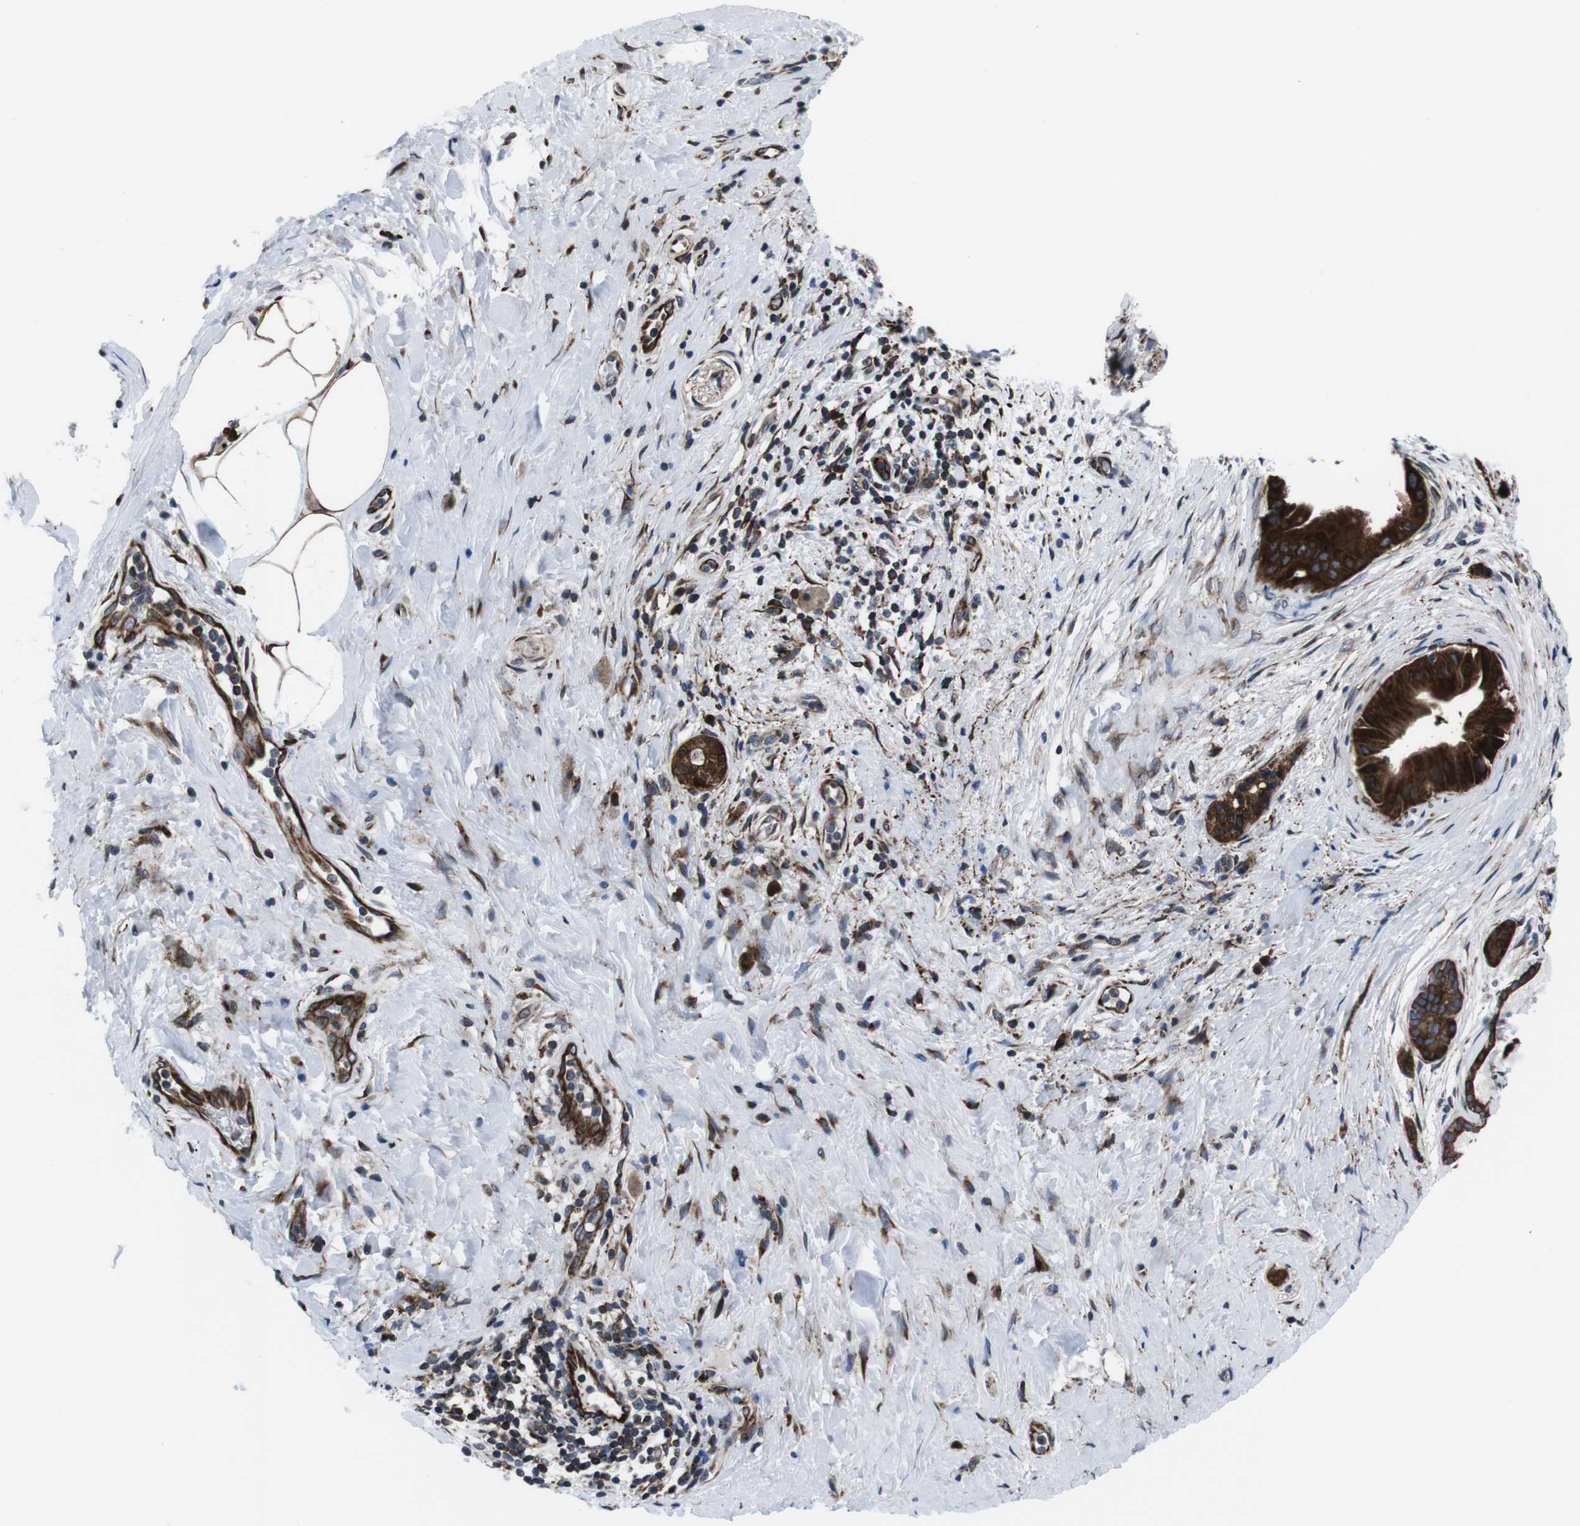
{"staining": {"intensity": "strong", "quantity": ">75%", "location": "cytoplasmic/membranous"}, "tissue": "pancreatic cancer", "cell_type": "Tumor cells", "image_type": "cancer", "snomed": [{"axis": "morphology", "description": "Adenocarcinoma, NOS"}, {"axis": "topography", "description": "Pancreas"}], "caption": "This micrograph demonstrates immunohistochemistry (IHC) staining of human pancreatic adenocarcinoma, with high strong cytoplasmic/membranous expression in about >75% of tumor cells.", "gene": "EIF4A2", "patient": {"sex": "male", "age": 55}}